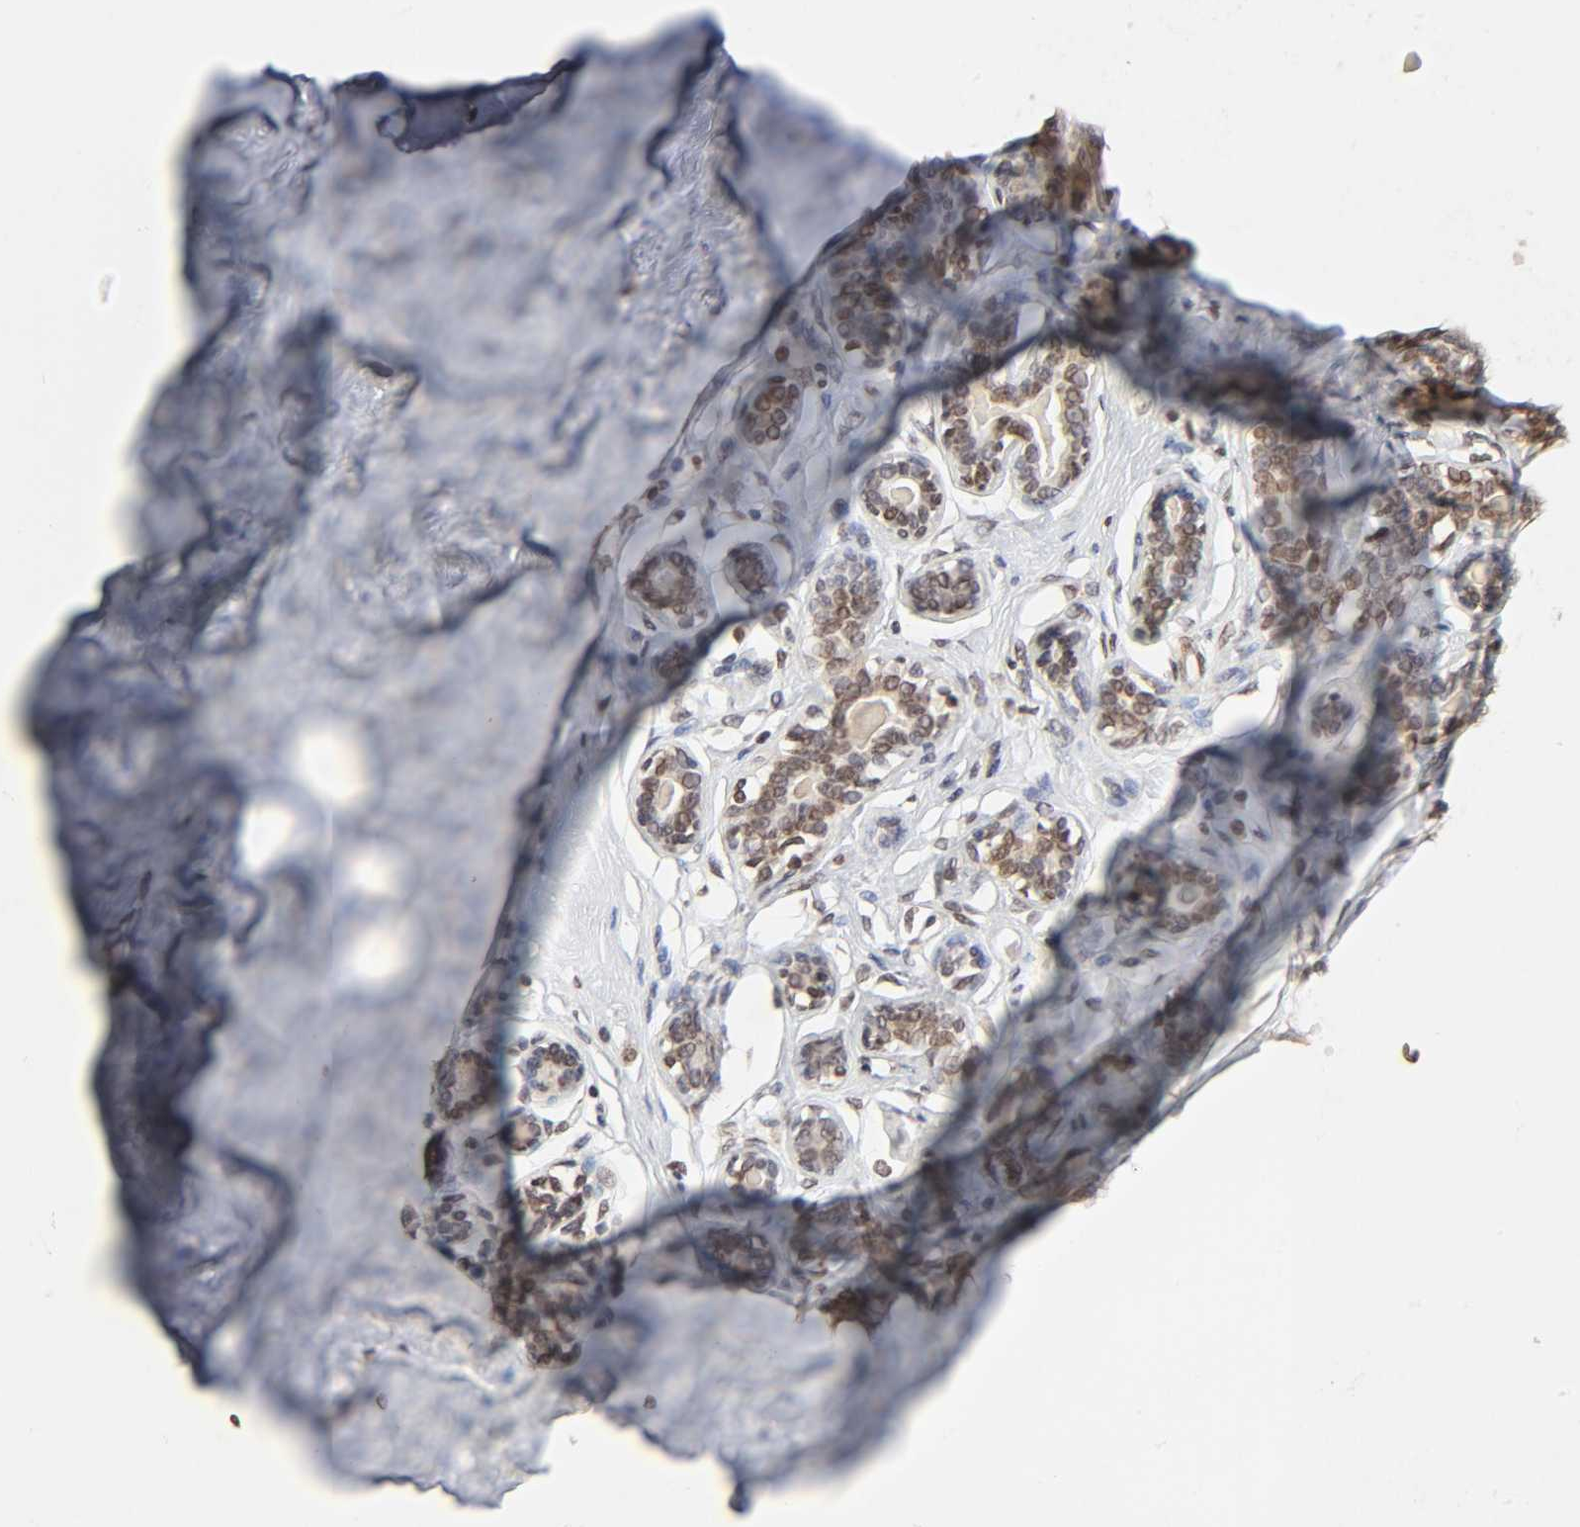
{"staining": {"intensity": "moderate", "quantity": ">75%", "location": "nuclear"}, "tissue": "breast", "cell_type": "Adipocytes", "image_type": "normal", "snomed": [{"axis": "morphology", "description": "Normal tissue, NOS"}, {"axis": "topography", "description": "Breast"}], "caption": "A micrograph of human breast stained for a protein displays moderate nuclear brown staining in adipocytes. The staining was performed using DAB (3,3'-diaminobenzidine), with brown indicating positive protein expression. Nuclei are stained blue with hematoxylin.", "gene": "ZNF473", "patient": {"sex": "female", "age": 23}}